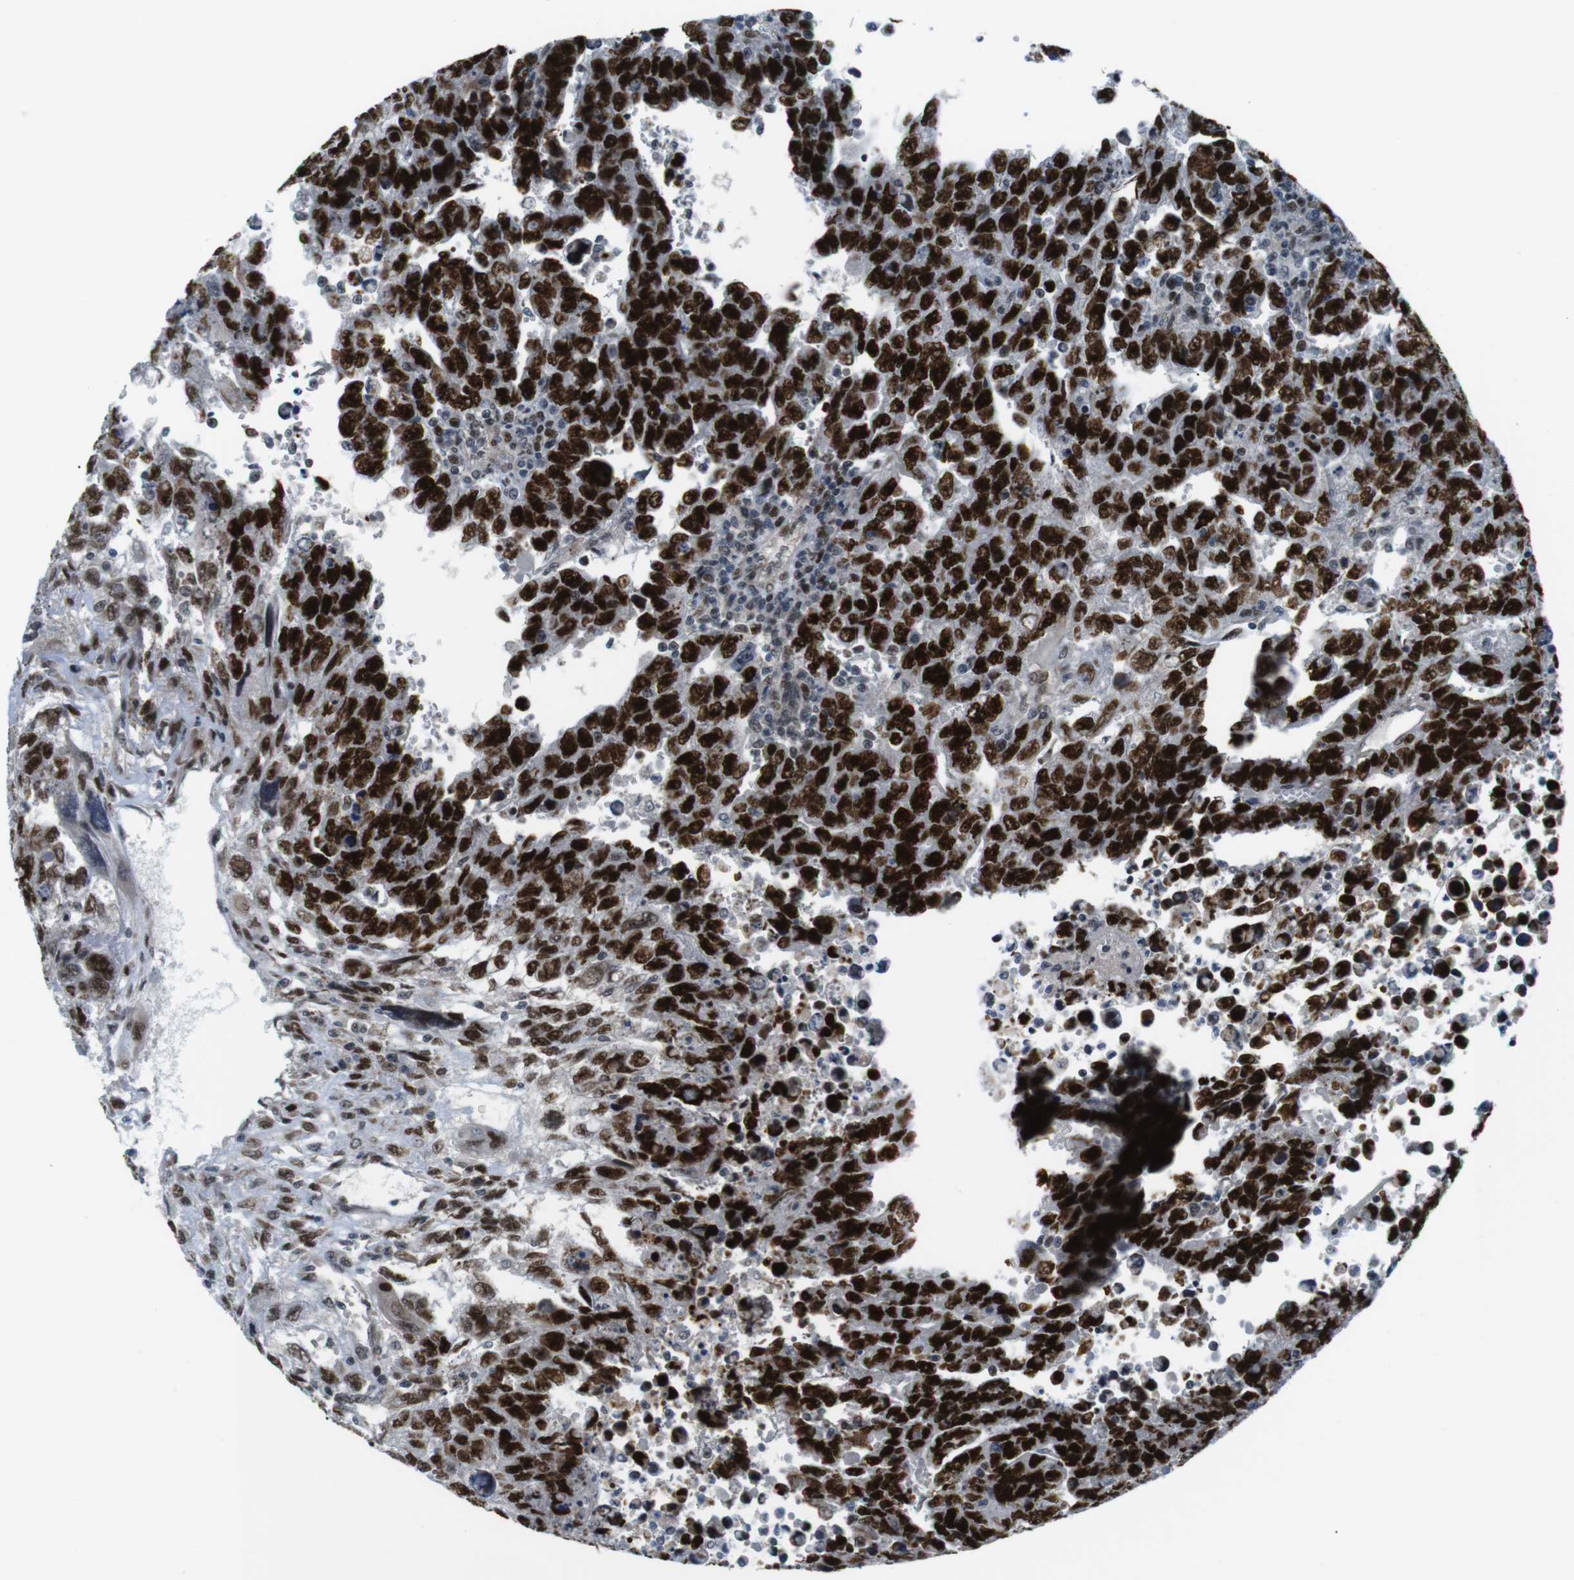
{"staining": {"intensity": "strong", "quantity": ">75%", "location": "nuclear"}, "tissue": "testis cancer", "cell_type": "Tumor cells", "image_type": "cancer", "snomed": [{"axis": "morphology", "description": "Carcinoma, Embryonal, NOS"}, {"axis": "topography", "description": "Testis"}], "caption": "This photomicrograph demonstrates testis cancer stained with immunohistochemistry (IHC) to label a protein in brown. The nuclear of tumor cells show strong positivity for the protein. Nuclei are counter-stained blue.", "gene": "SMCO2", "patient": {"sex": "male", "age": 28}}